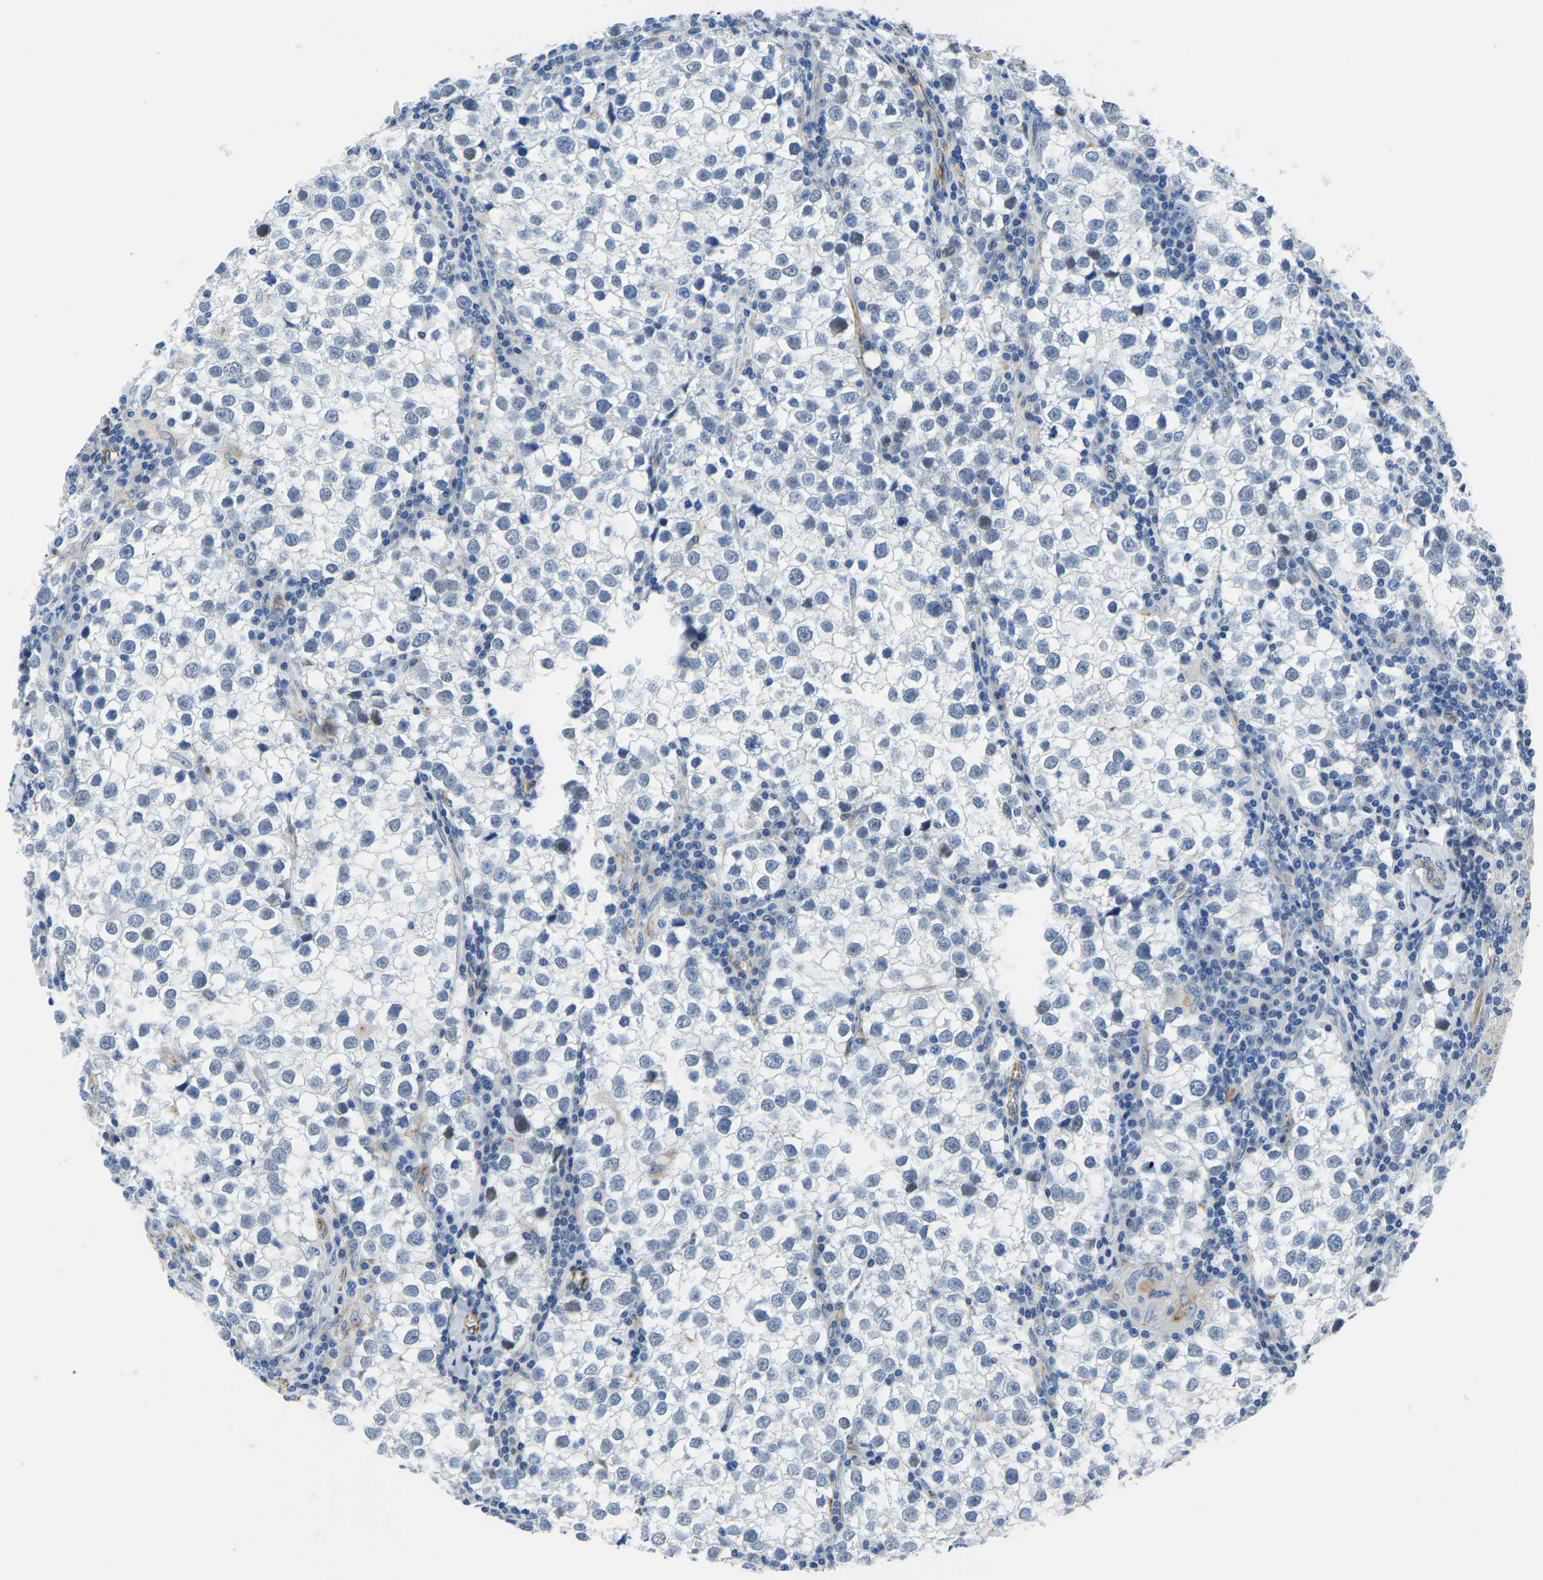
{"staining": {"intensity": "negative", "quantity": "none", "location": "none"}, "tissue": "testis cancer", "cell_type": "Tumor cells", "image_type": "cancer", "snomed": [{"axis": "morphology", "description": "Seminoma, NOS"}, {"axis": "morphology", "description": "Carcinoma, Embryonal, NOS"}, {"axis": "topography", "description": "Testis"}], "caption": "Immunohistochemical staining of testis cancer reveals no significant expression in tumor cells. (DAB (3,3'-diaminobenzidine) IHC visualized using brightfield microscopy, high magnification).", "gene": "MS4A3", "patient": {"sex": "male", "age": 36}}